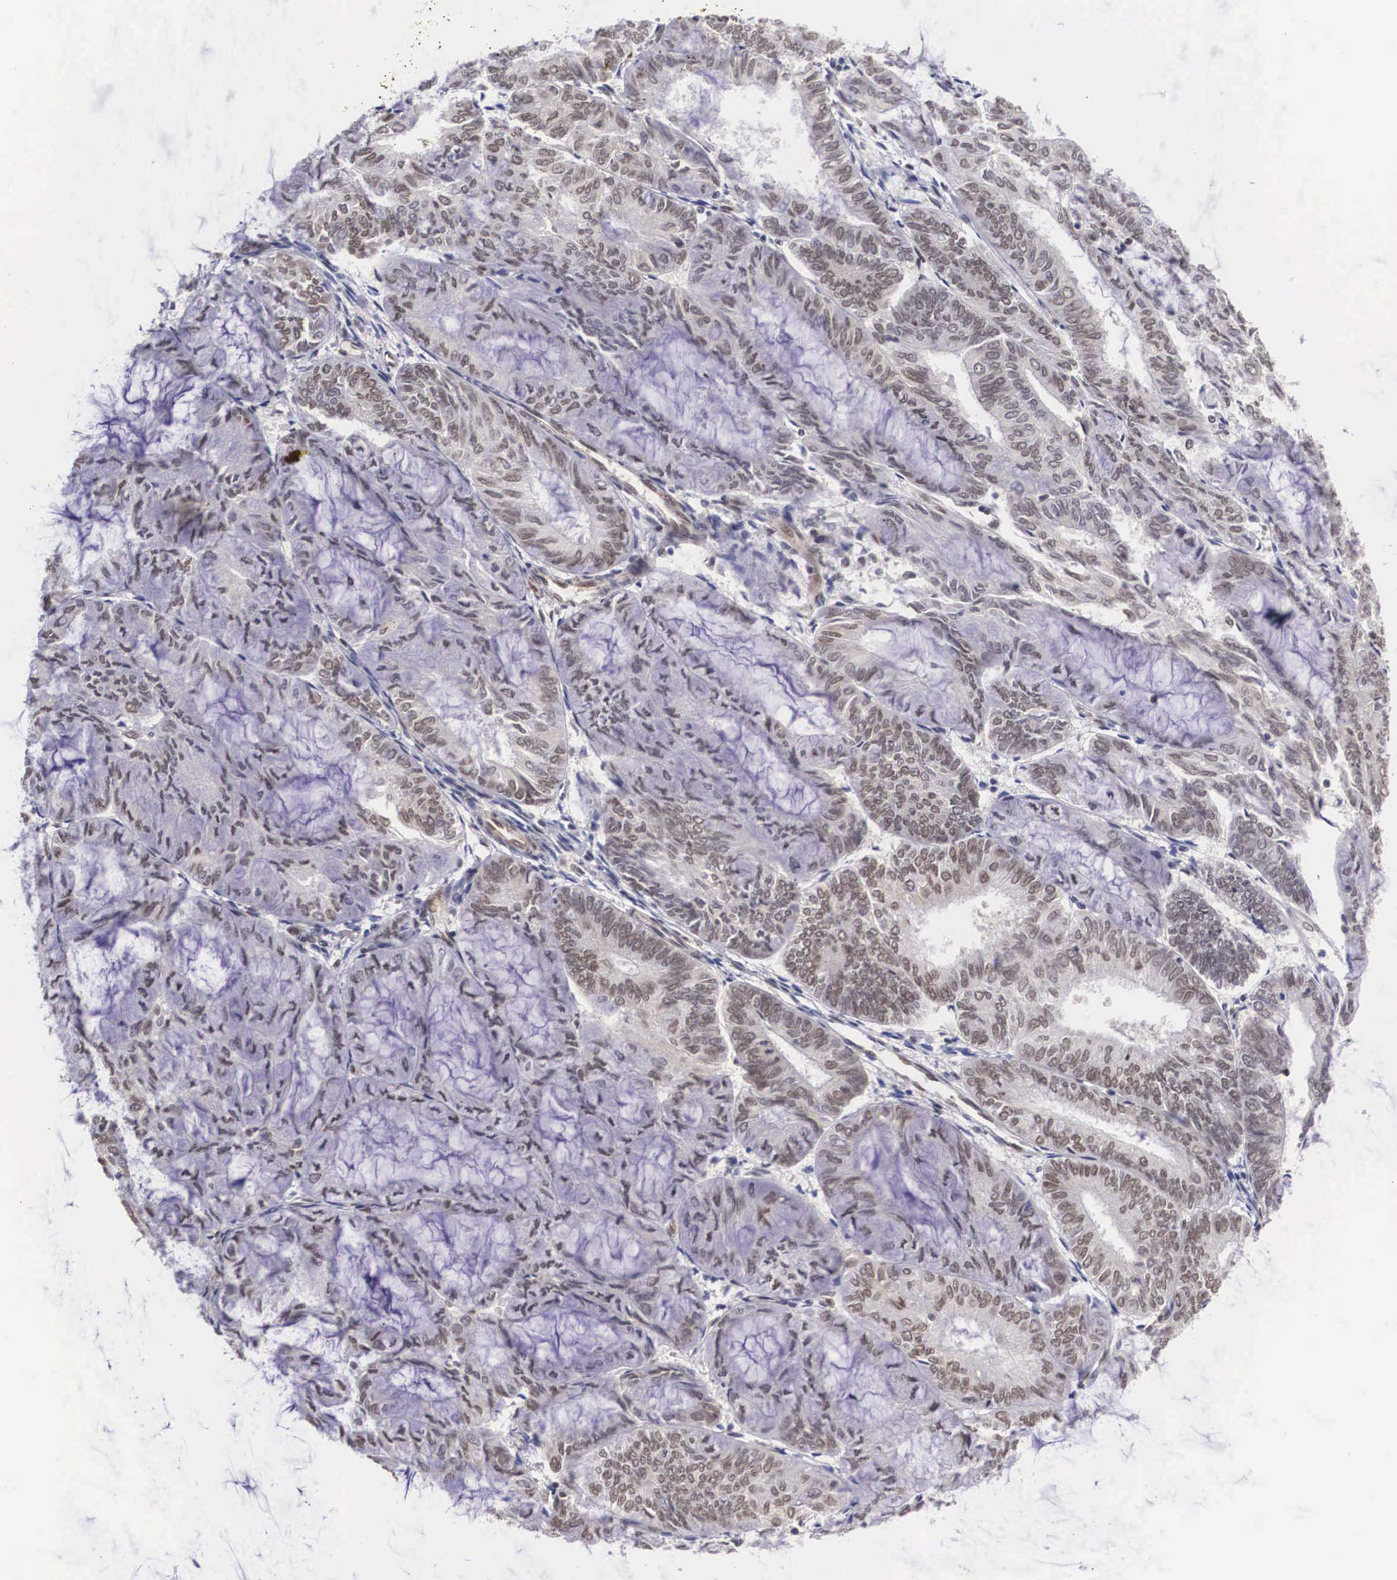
{"staining": {"intensity": "weak", "quantity": "25%-75%", "location": "cytoplasmic/membranous"}, "tissue": "endometrial cancer", "cell_type": "Tumor cells", "image_type": "cancer", "snomed": [{"axis": "morphology", "description": "Adenocarcinoma, NOS"}, {"axis": "topography", "description": "Endometrium"}], "caption": "Endometrial cancer stained with immunohistochemistry (IHC) exhibits weak cytoplasmic/membranous expression in approximately 25%-75% of tumor cells. (Brightfield microscopy of DAB IHC at high magnification).", "gene": "OTX2", "patient": {"sex": "female", "age": 59}}